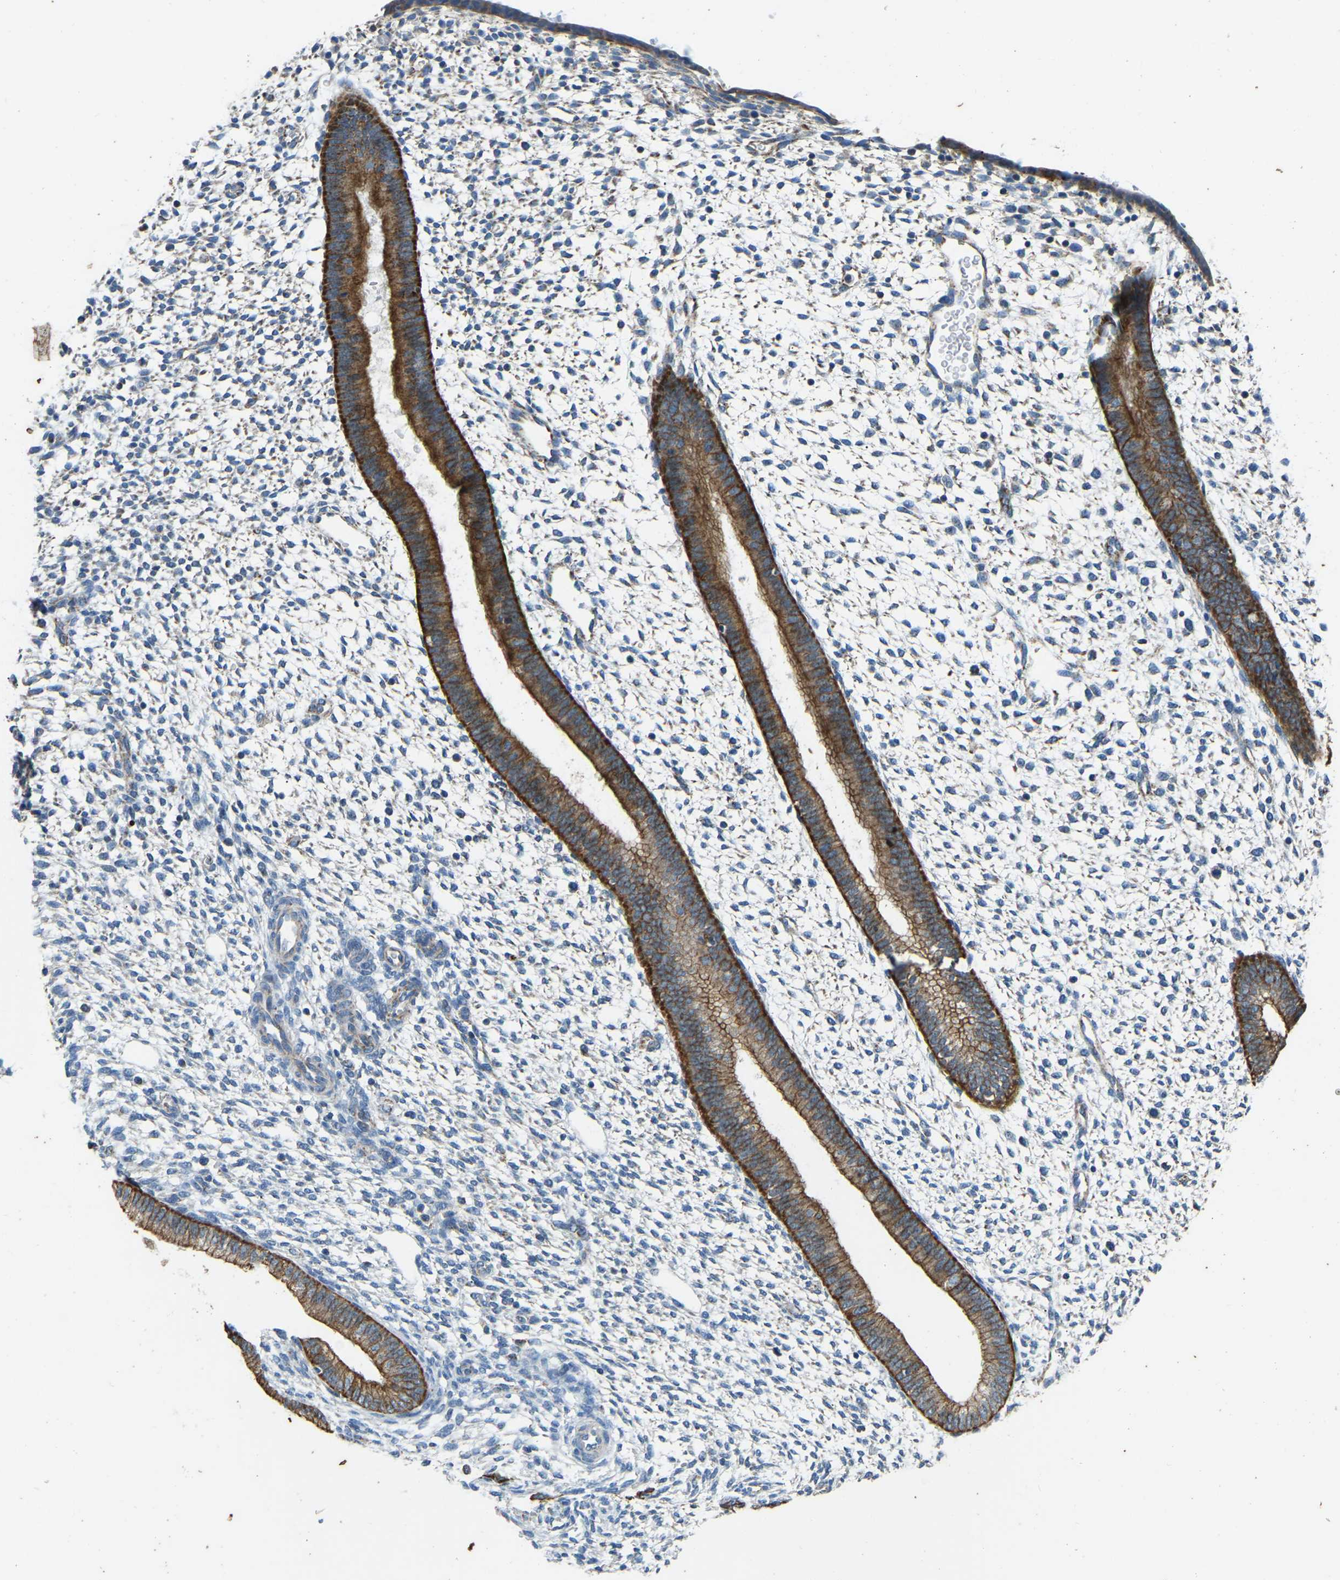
{"staining": {"intensity": "negative", "quantity": "none", "location": "none"}, "tissue": "endometrium", "cell_type": "Cells in endometrial stroma", "image_type": "normal", "snomed": [{"axis": "morphology", "description": "Normal tissue, NOS"}, {"axis": "topography", "description": "Endometrium"}], "caption": "Micrograph shows no protein staining in cells in endometrial stroma of normal endometrium.", "gene": "ZNF200", "patient": {"sex": "female", "age": 46}}